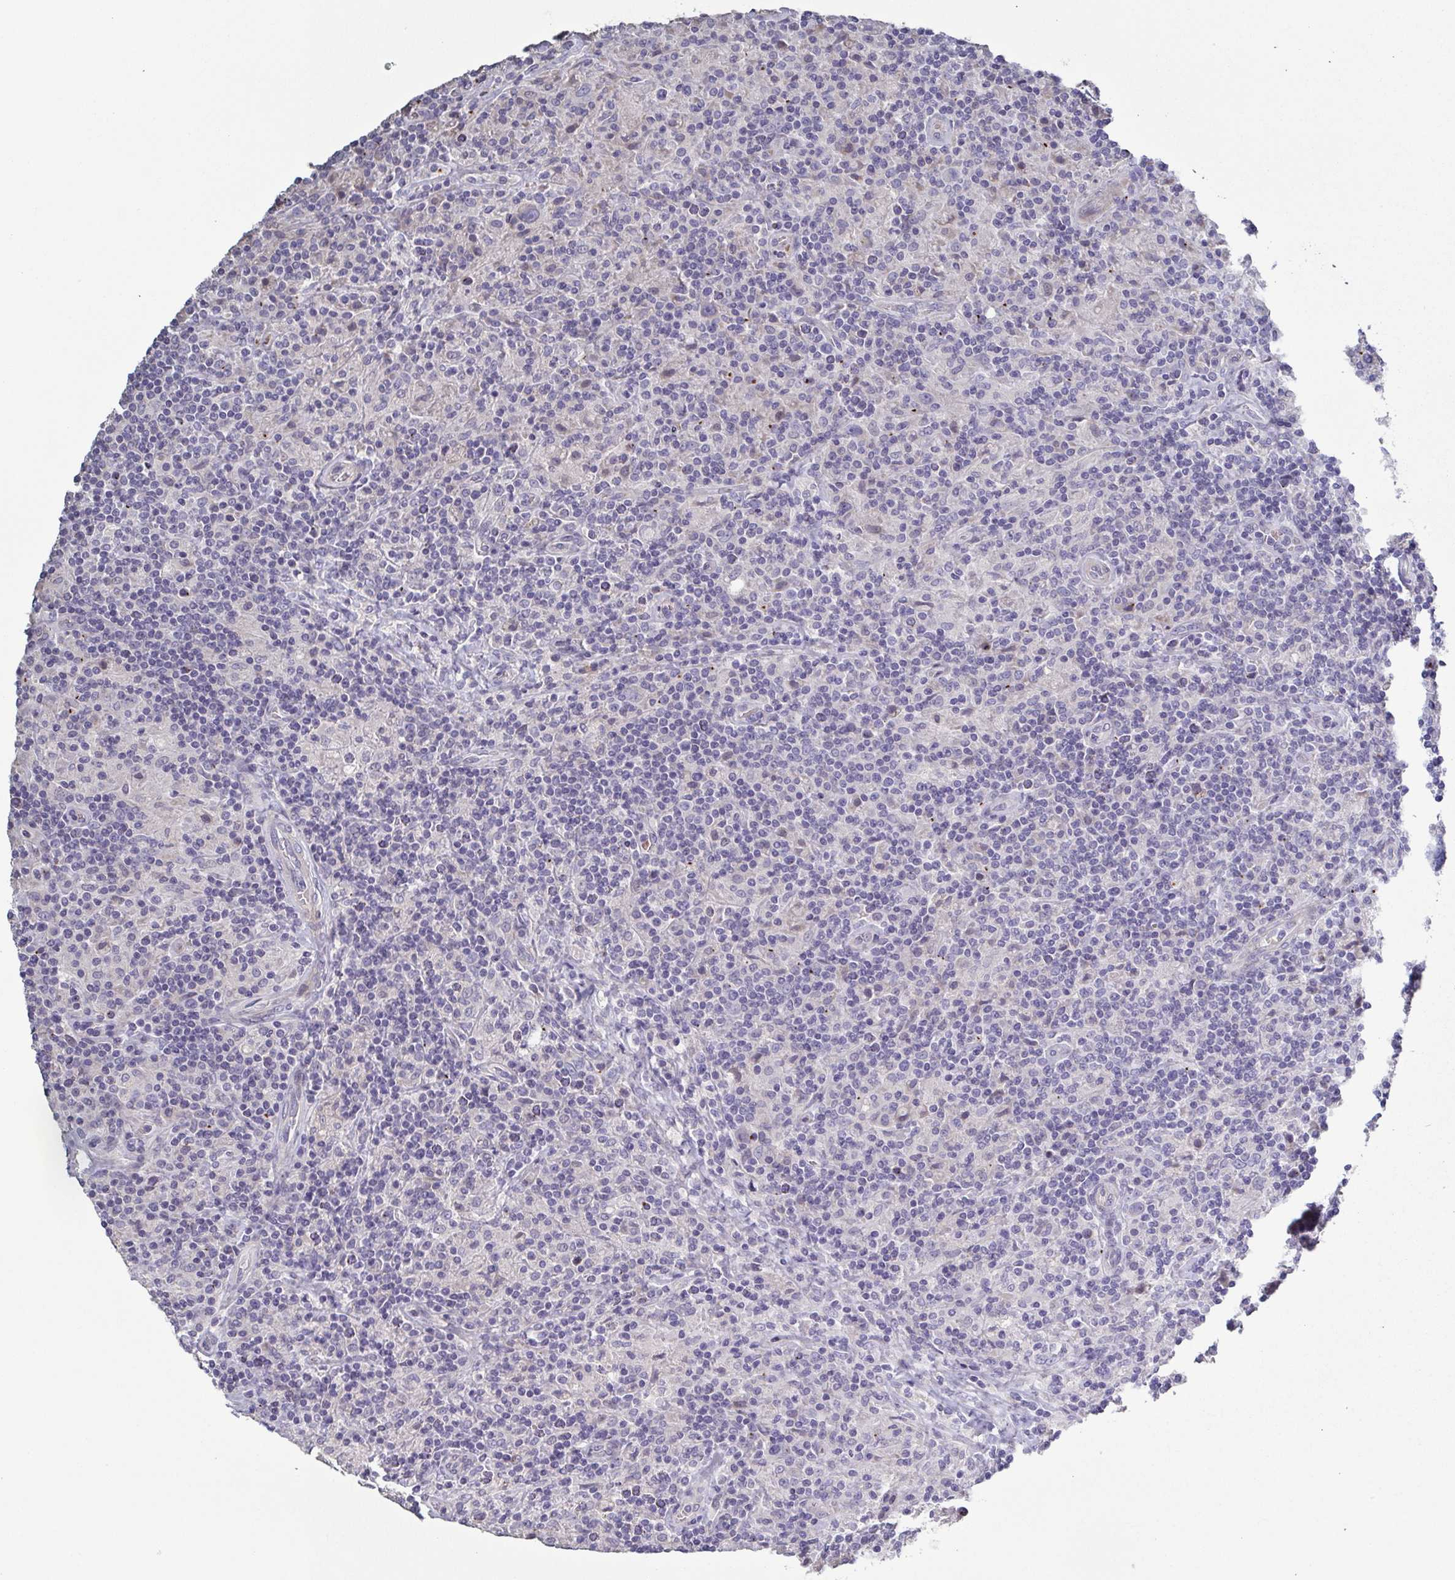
{"staining": {"intensity": "negative", "quantity": "none", "location": "none"}, "tissue": "lymphoma", "cell_type": "Tumor cells", "image_type": "cancer", "snomed": [{"axis": "morphology", "description": "Hodgkin's disease, NOS"}, {"axis": "topography", "description": "Lymph node"}], "caption": "This is a photomicrograph of immunohistochemistry staining of Hodgkin's disease, which shows no positivity in tumor cells.", "gene": "GLDC", "patient": {"sex": "male", "age": 70}}